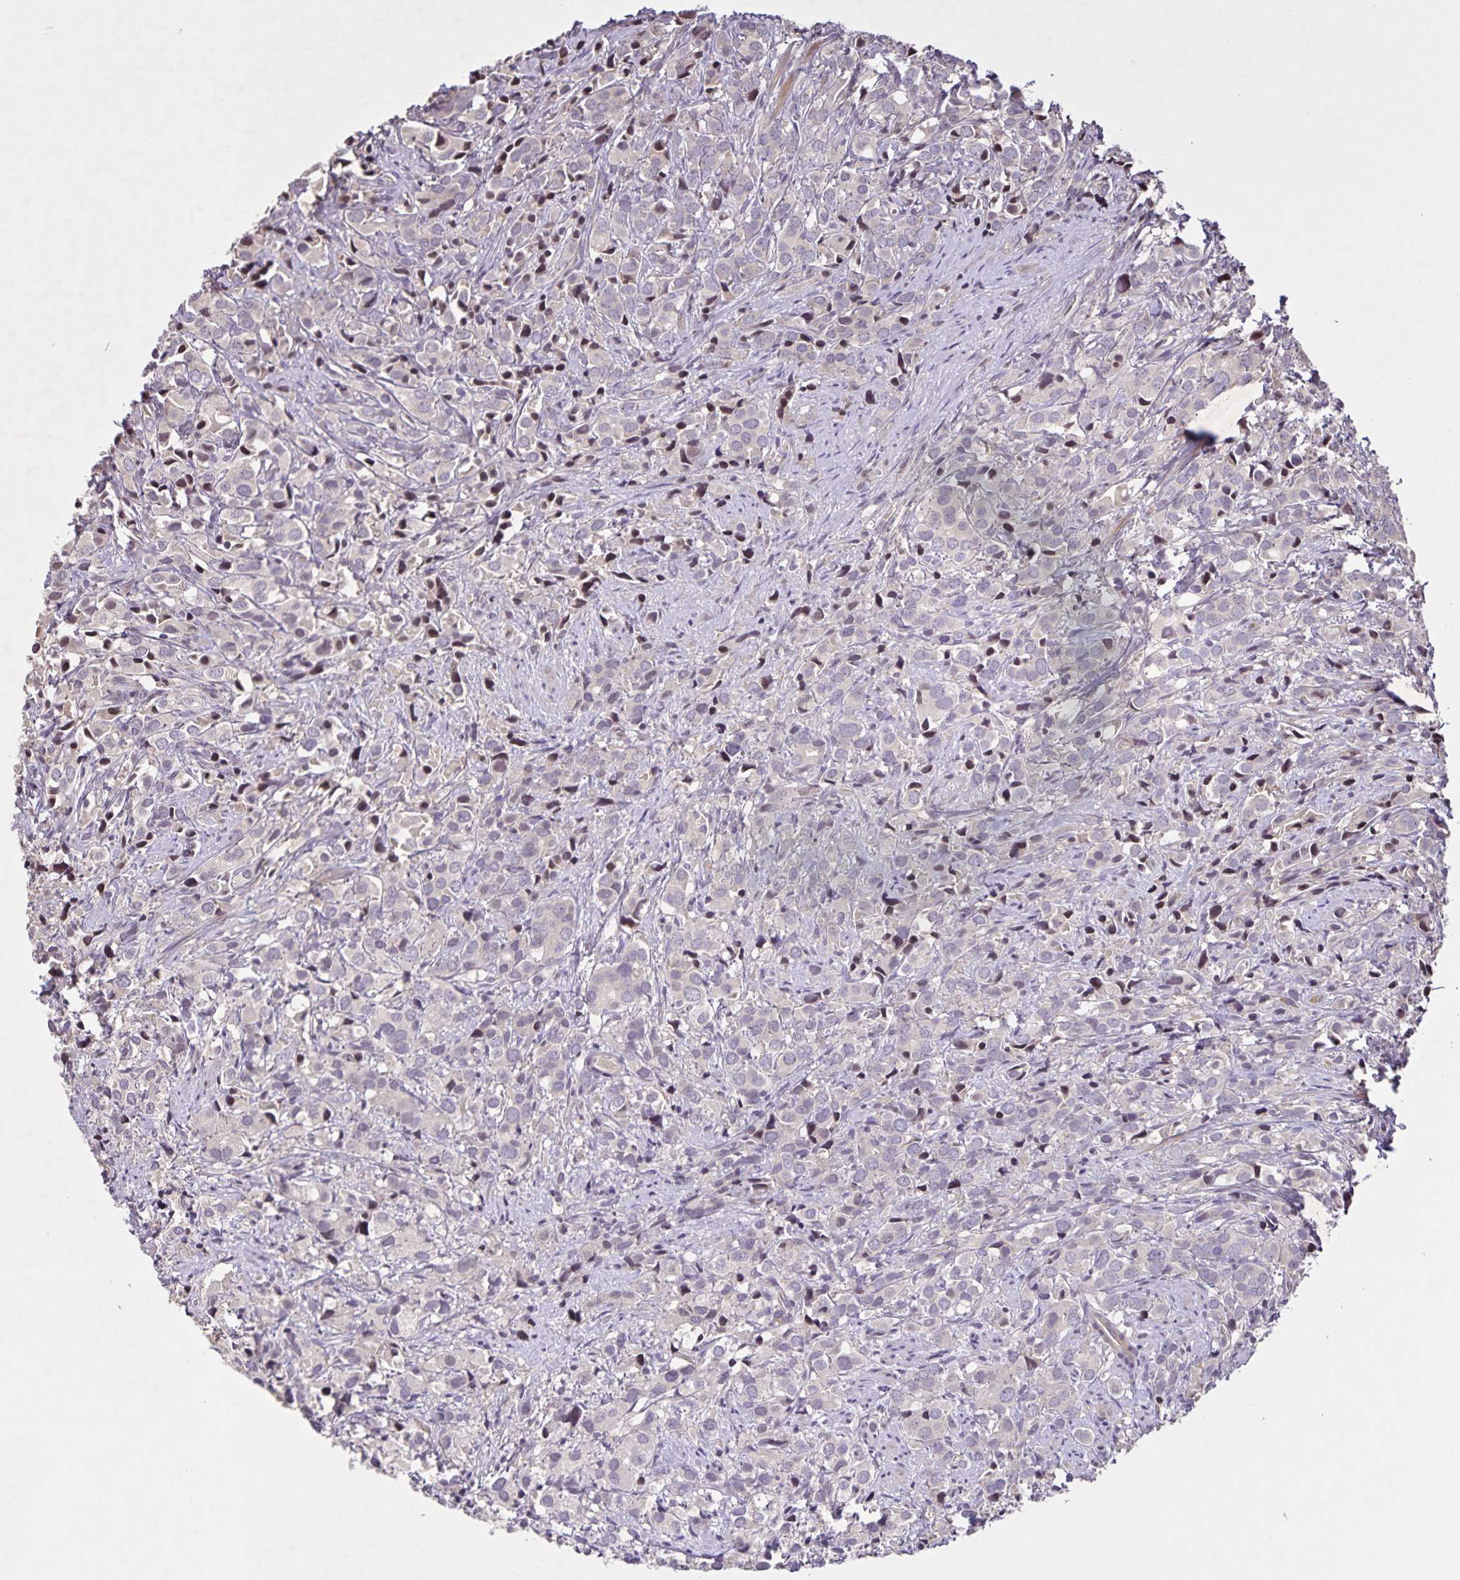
{"staining": {"intensity": "moderate", "quantity": "<25%", "location": "nuclear"}, "tissue": "prostate cancer", "cell_type": "Tumor cells", "image_type": "cancer", "snomed": [{"axis": "morphology", "description": "Adenocarcinoma, High grade"}, {"axis": "topography", "description": "Prostate"}], "caption": "IHC photomicrograph of human prostate cancer (adenocarcinoma (high-grade)) stained for a protein (brown), which demonstrates low levels of moderate nuclear expression in approximately <25% of tumor cells.", "gene": "GDF2", "patient": {"sex": "male", "age": 86}}